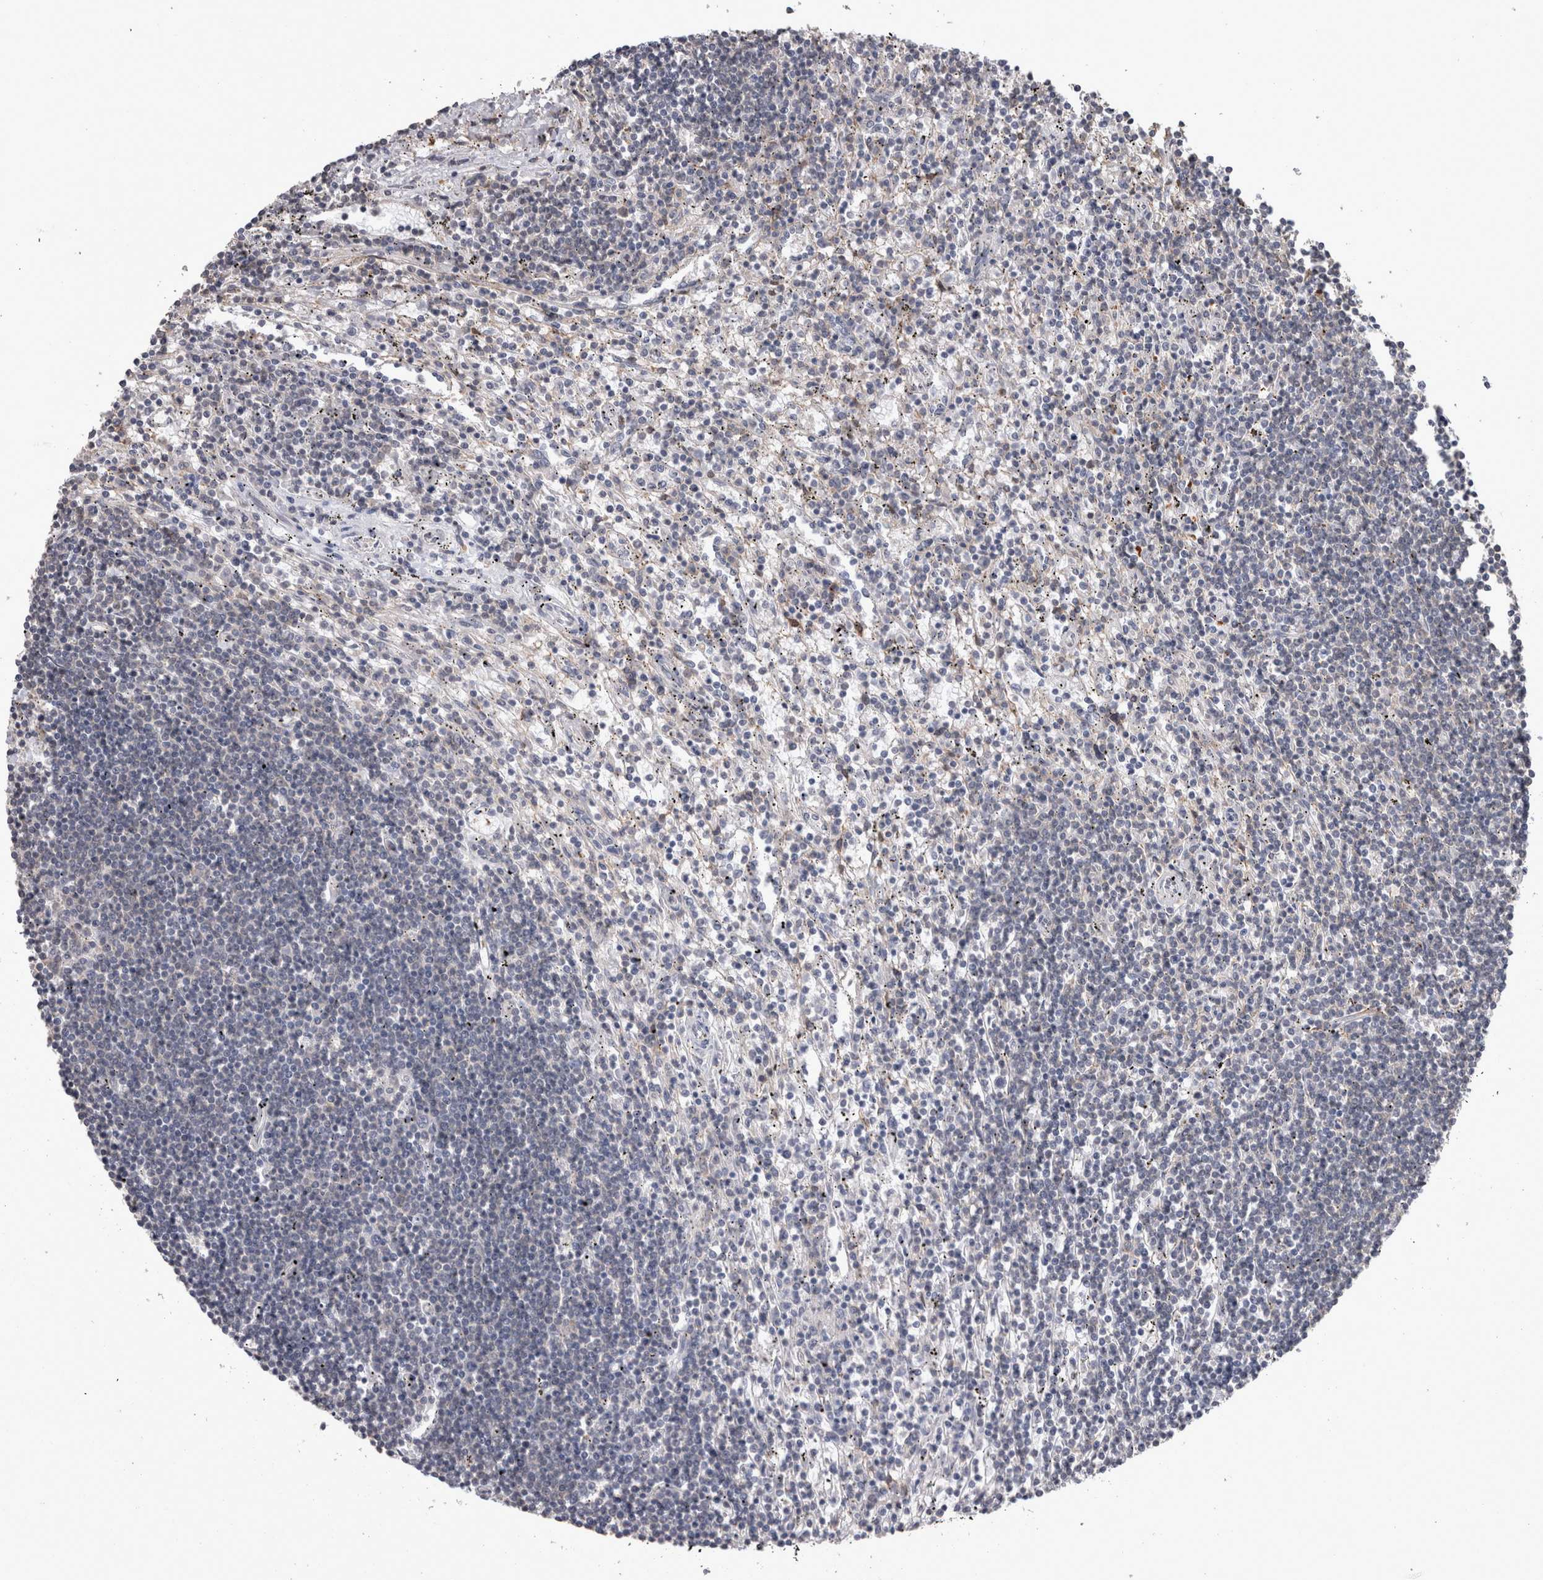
{"staining": {"intensity": "negative", "quantity": "none", "location": "none"}, "tissue": "lymphoma", "cell_type": "Tumor cells", "image_type": "cancer", "snomed": [{"axis": "morphology", "description": "Malignant lymphoma, non-Hodgkin's type, Low grade"}, {"axis": "topography", "description": "Spleen"}], "caption": "A photomicrograph of malignant lymphoma, non-Hodgkin's type (low-grade) stained for a protein shows no brown staining in tumor cells.", "gene": "DDX6", "patient": {"sex": "male", "age": 76}}